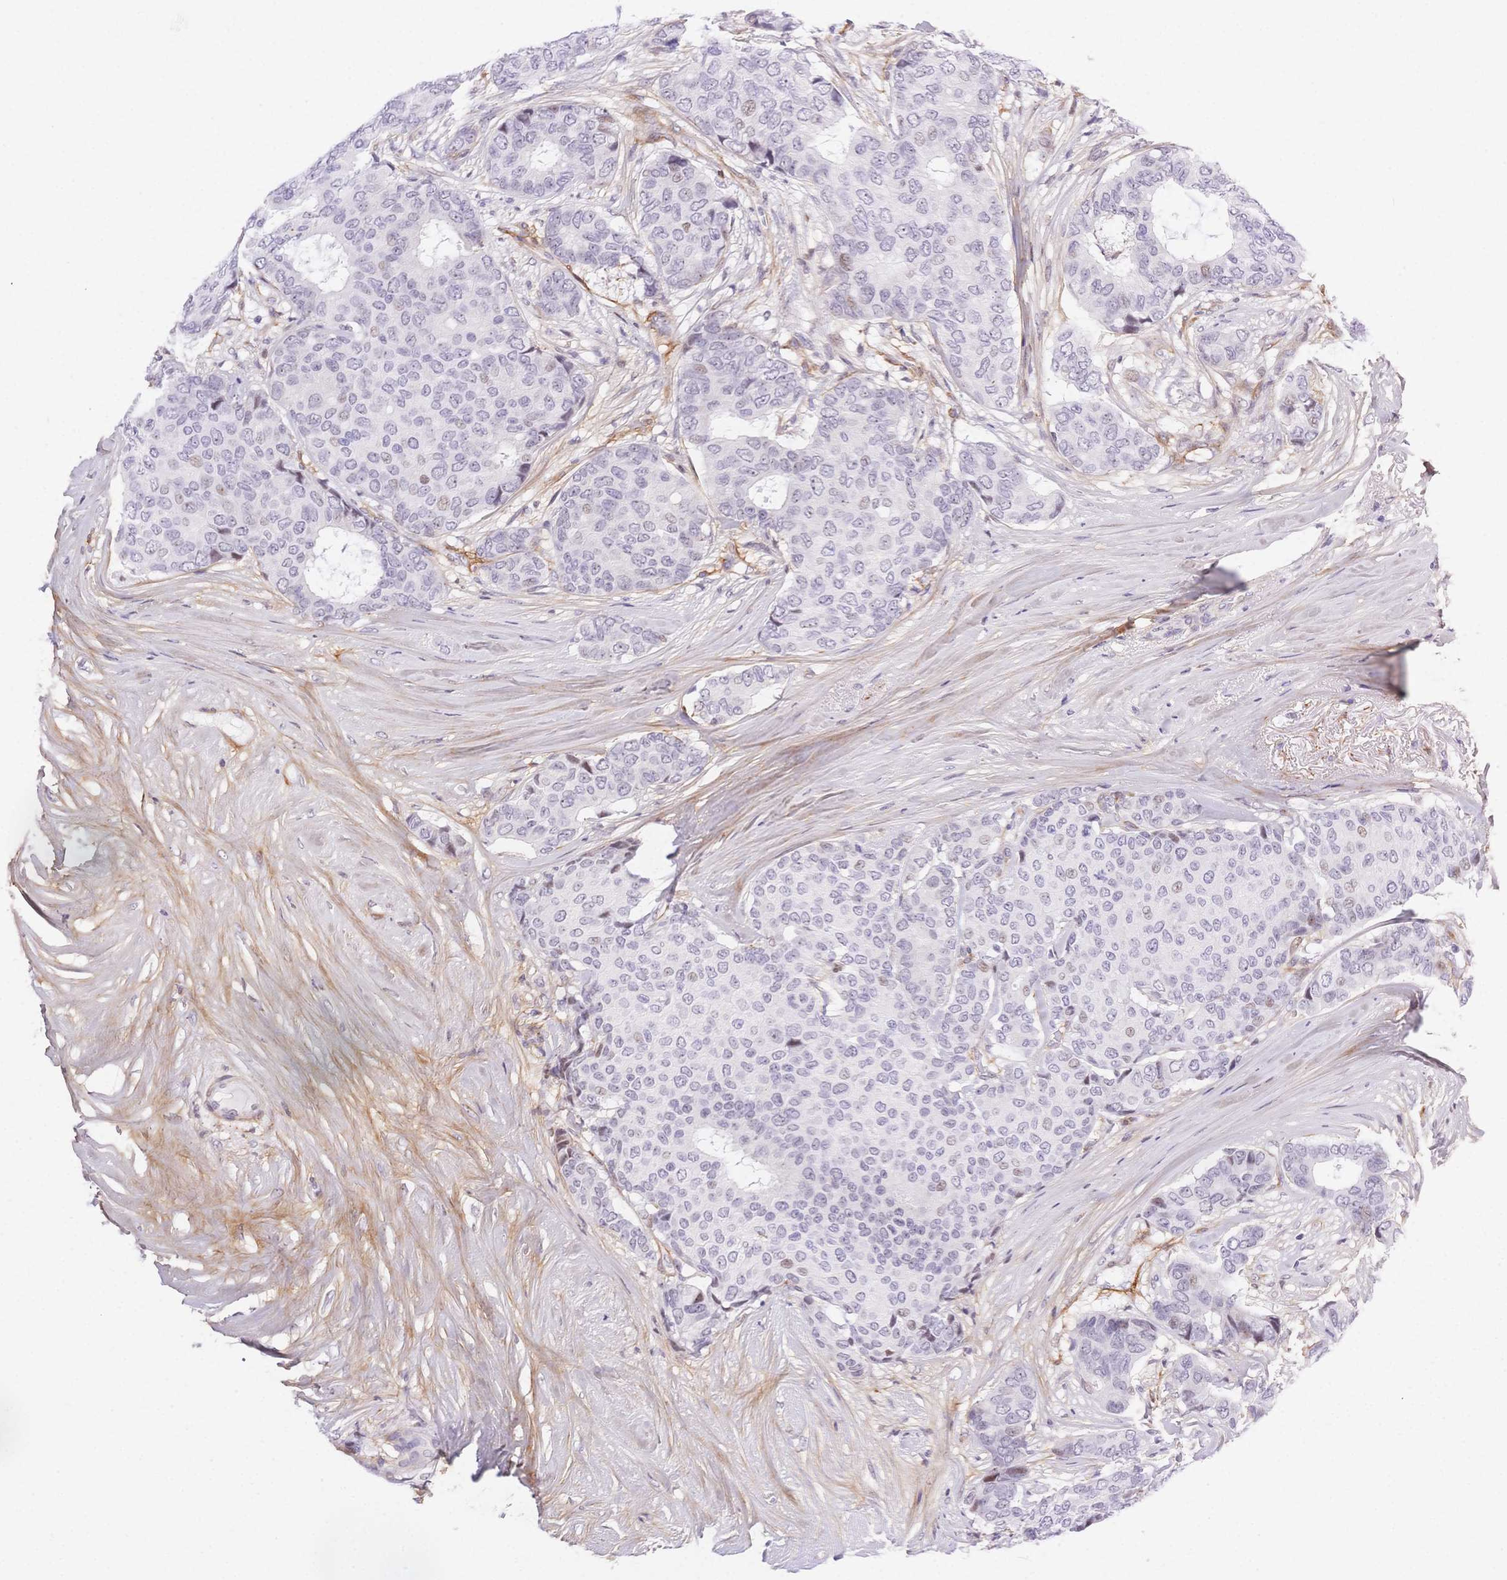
{"staining": {"intensity": "weak", "quantity": "<25%", "location": "nuclear"}, "tissue": "breast cancer", "cell_type": "Tumor cells", "image_type": "cancer", "snomed": [{"axis": "morphology", "description": "Duct carcinoma"}, {"axis": "topography", "description": "Breast"}], "caption": "A photomicrograph of human breast cancer is negative for staining in tumor cells.", "gene": "PDZD2", "patient": {"sex": "female", "age": 75}}